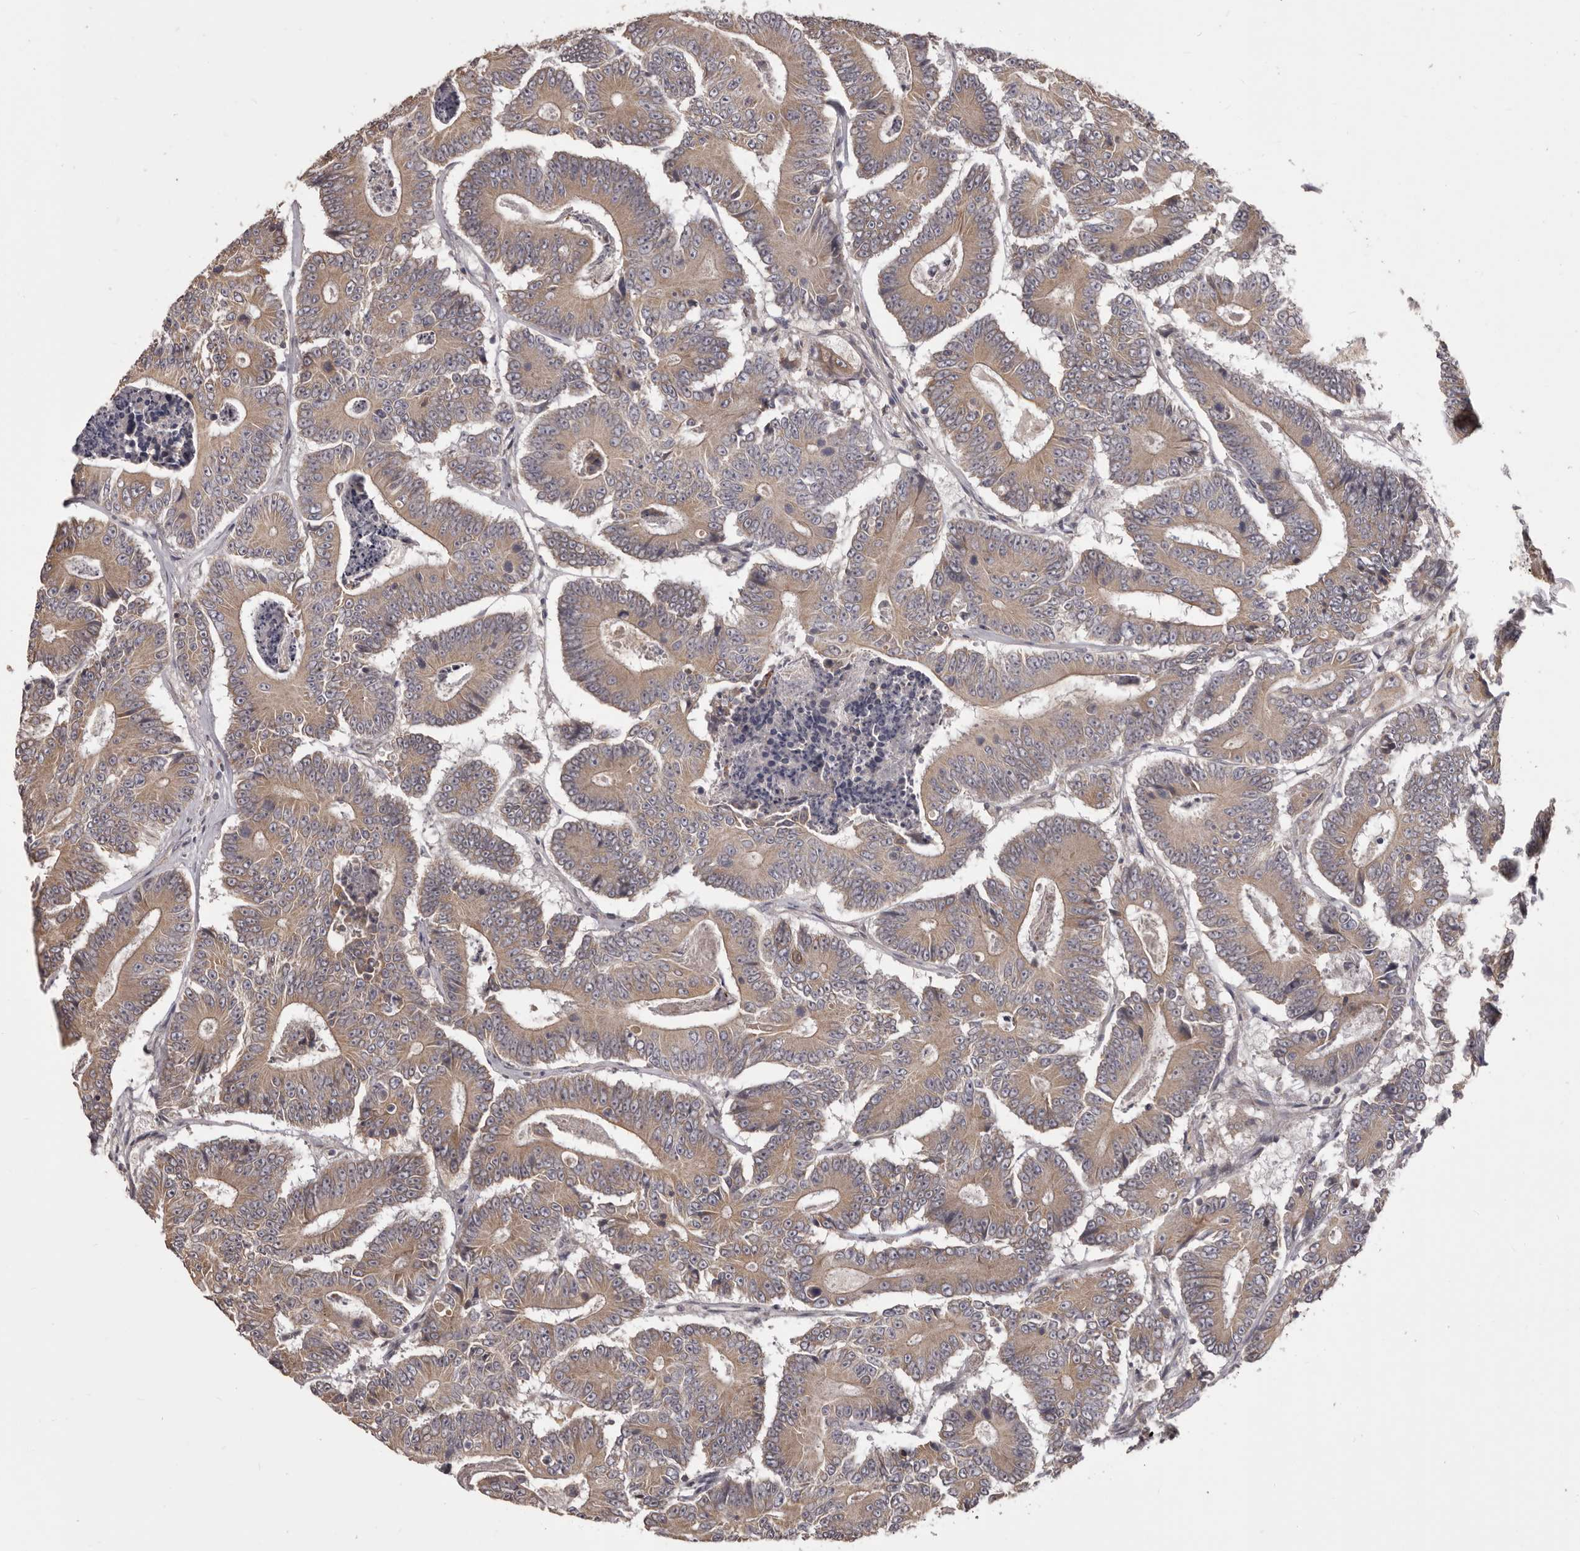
{"staining": {"intensity": "moderate", "quantity": ">75%", "location": "cytoplasmic/membranous"}, "tissue": "colorectal cancer", "cell_type": "Tumor cells", "image_type": "cancer", "snomed": [{"axis": "morphology", "description": "Adenocarcinoma, NOS"}, {"axis": "topography", "description": "Colon"}], "caption": "Immunohistochemistry (IHC) staining of colorectal adenocarcinoma, which demonstrates medium levels of moderate cytoplasmic/membranous staining in approximately >75% of tumor cells indicating moderate cytoplasmic/membranous protein staining. The staining was performed using DAB (brown) for protein detection and nuclei were counterstained in hematoxylin (blue).", "gene": "HRH1", "patient": {"sex": "male", "age": 83}}